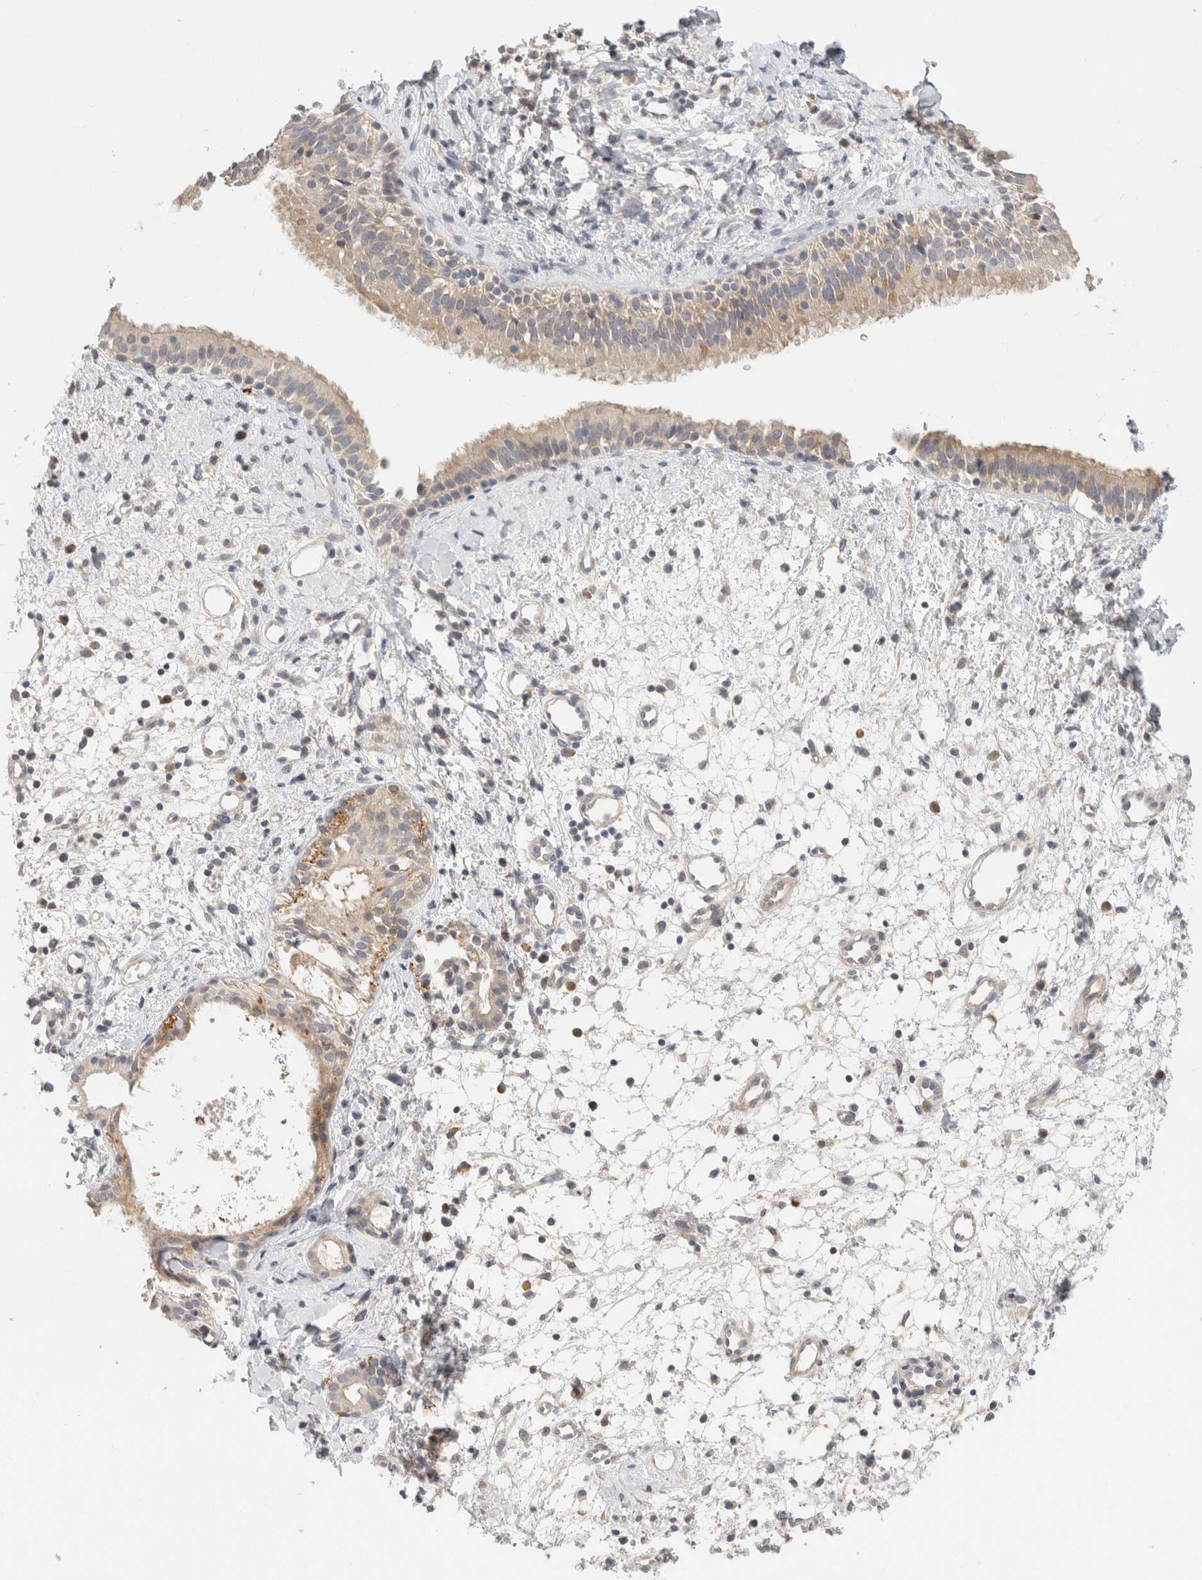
{"staining": {"intensity": "moderate", "quantity": "<25%", "location": "cytoplasmic/membranous"}, "tissue": "nasopharynx", "cell_type": "Respiratory epithelial cells", "image_type": "normal", "snomed": [{"axis": "morphology", "description": "Normal tissue, NOS"}, {"axis": "topography", "description": "Nasopharynx"}], "caption": "DAB immunohistochemical staining of normal nasopharynx shows moderate cytoplasmic/membranous protein staining in about <25% of respiratory epithelial cells.", "gene": "CHRM4", "patient": {"sex": "male", "age": 22}}